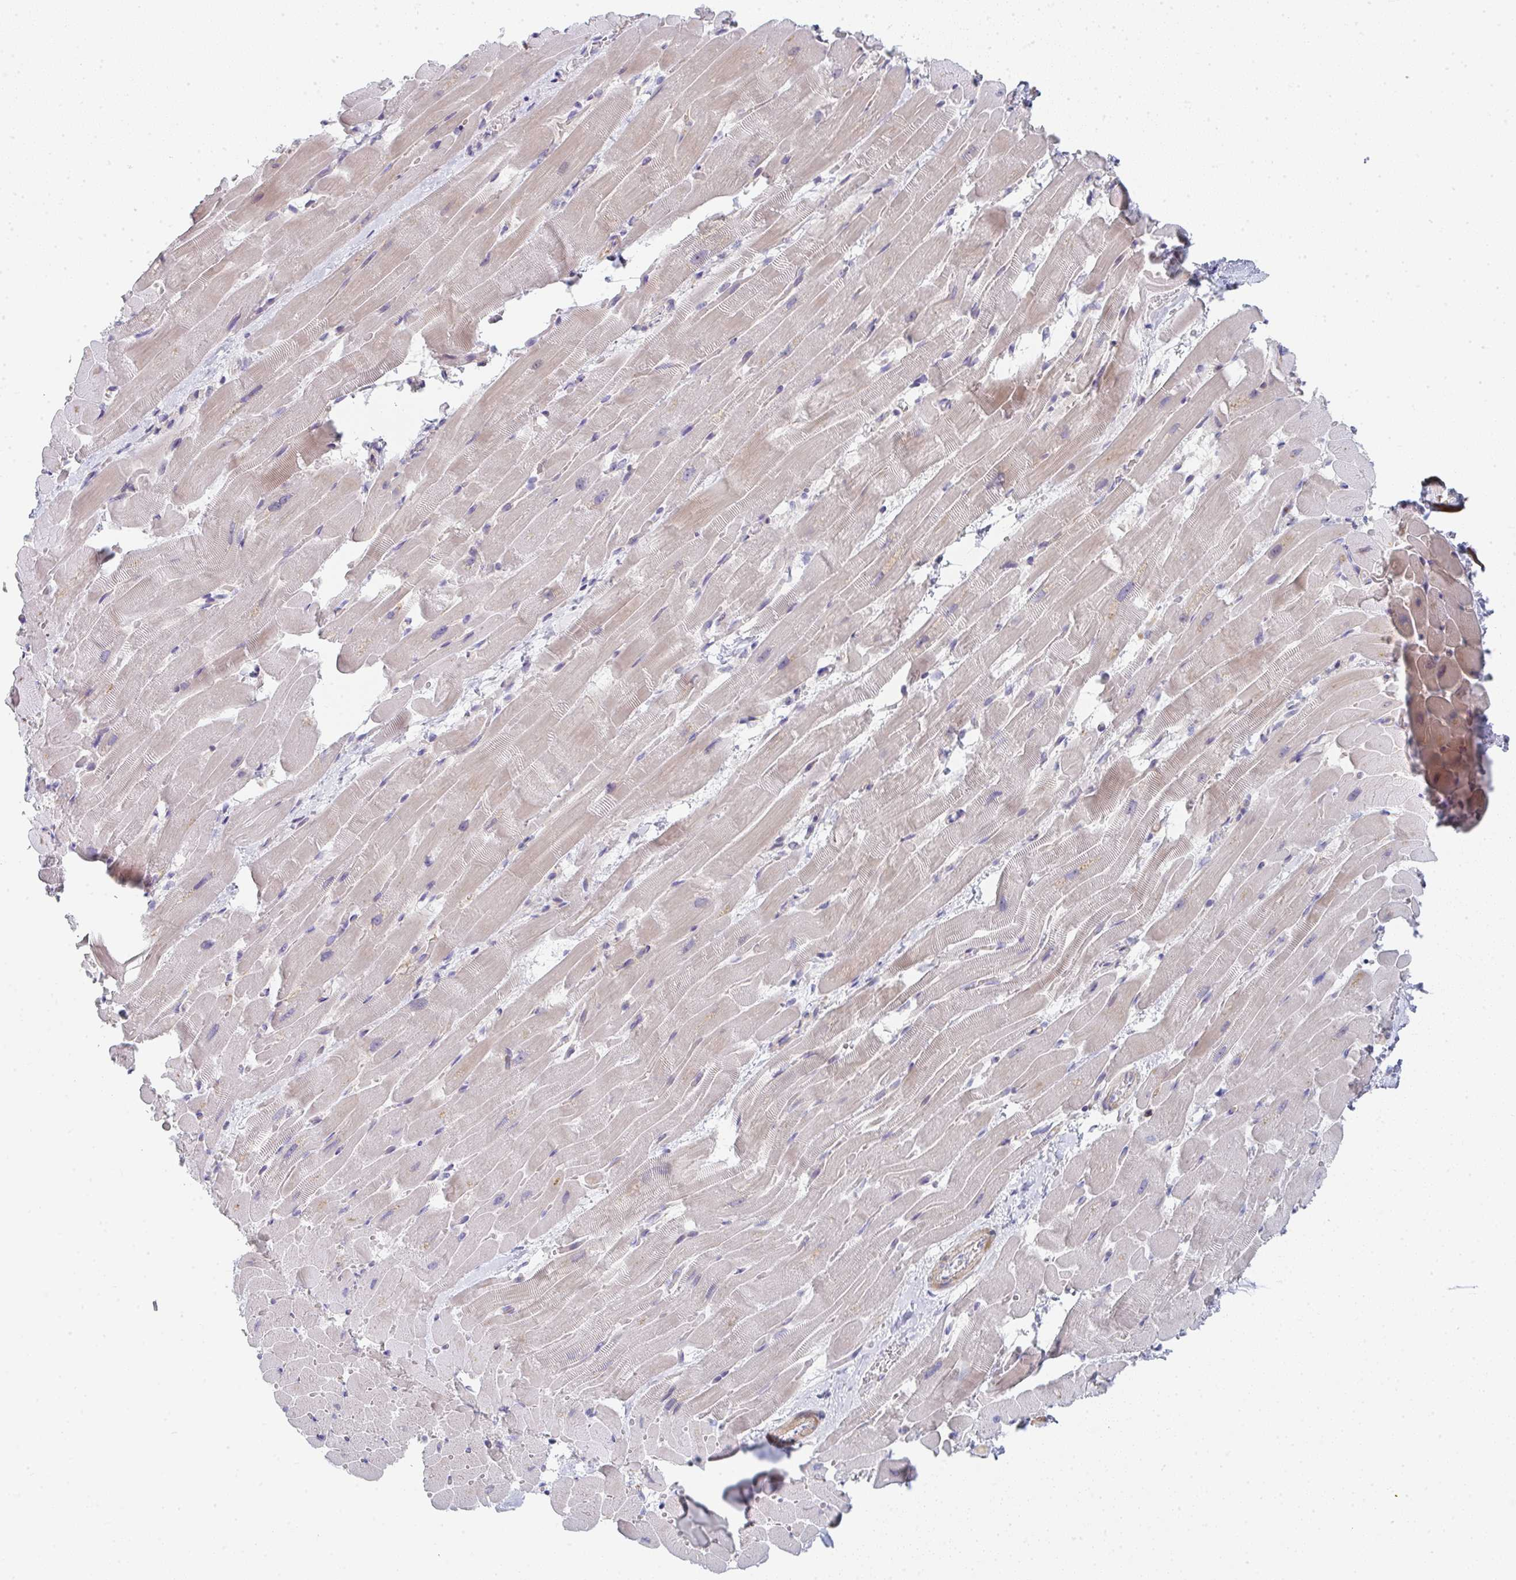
{"staining": {"intensity": "weak", "quantity": "<25%", "location": "cytoplasmic/membranous"}, "tissue": "heart muscle", "cell_type": "Cardiomyocytes", "image_type": "normal", "snomed": [{"axis": "morphology", "description": "Normal tissue, NOS"}, {"axis": "topography", "description": "Heart"}], "caption": "The micrograph shows no significant staining in cardiomyocytes of heart muscle.", "gene": "KLHL33", "patient": {"sex": "male", "age": 37}}